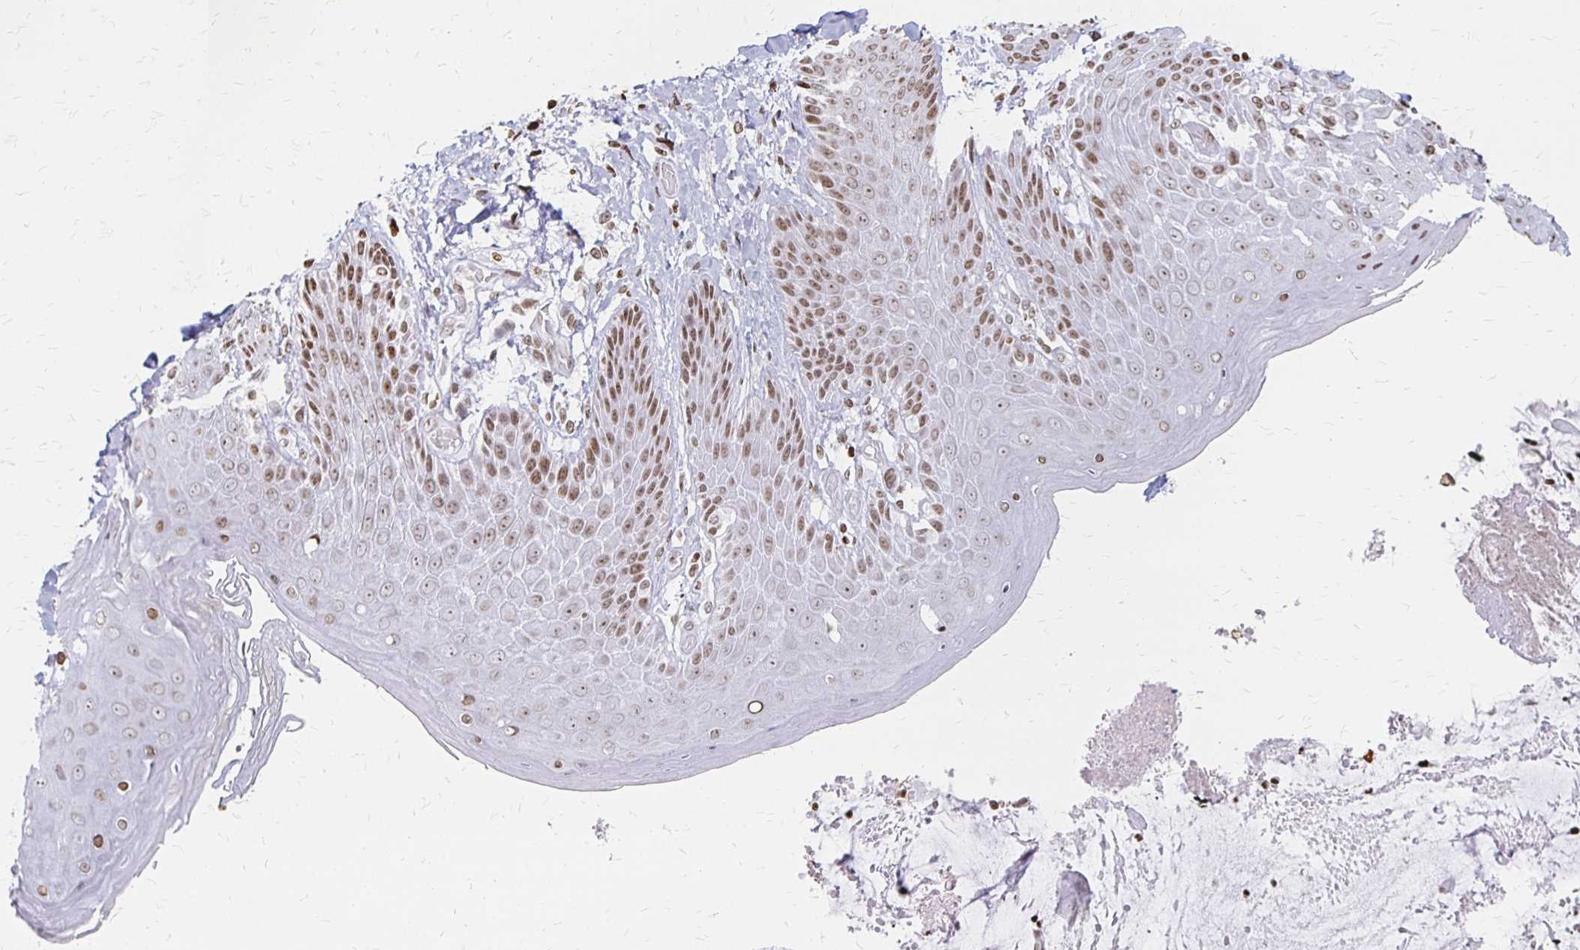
{"staining": {"intensity": "moderate", "quantity": "25%-75%", "location": "nuclear"}, "tissue": "skin", "cell_type": "Epidermal cells", "image_type": "normal", "snomed": [{"axis": "morphology", "description": "Normal tissue, NOS"}, {"axis": "topography", "description": "Anal"}, {"axis": "topography", "description": "Peripheral nerve tissue"}], "caption": "Skin stained with IHC shows moderate nuclear expression in about 25%-75% of epidermal cells.", "gene": "ZNF280C", "patient": {"sex": "male", "age": 51}}